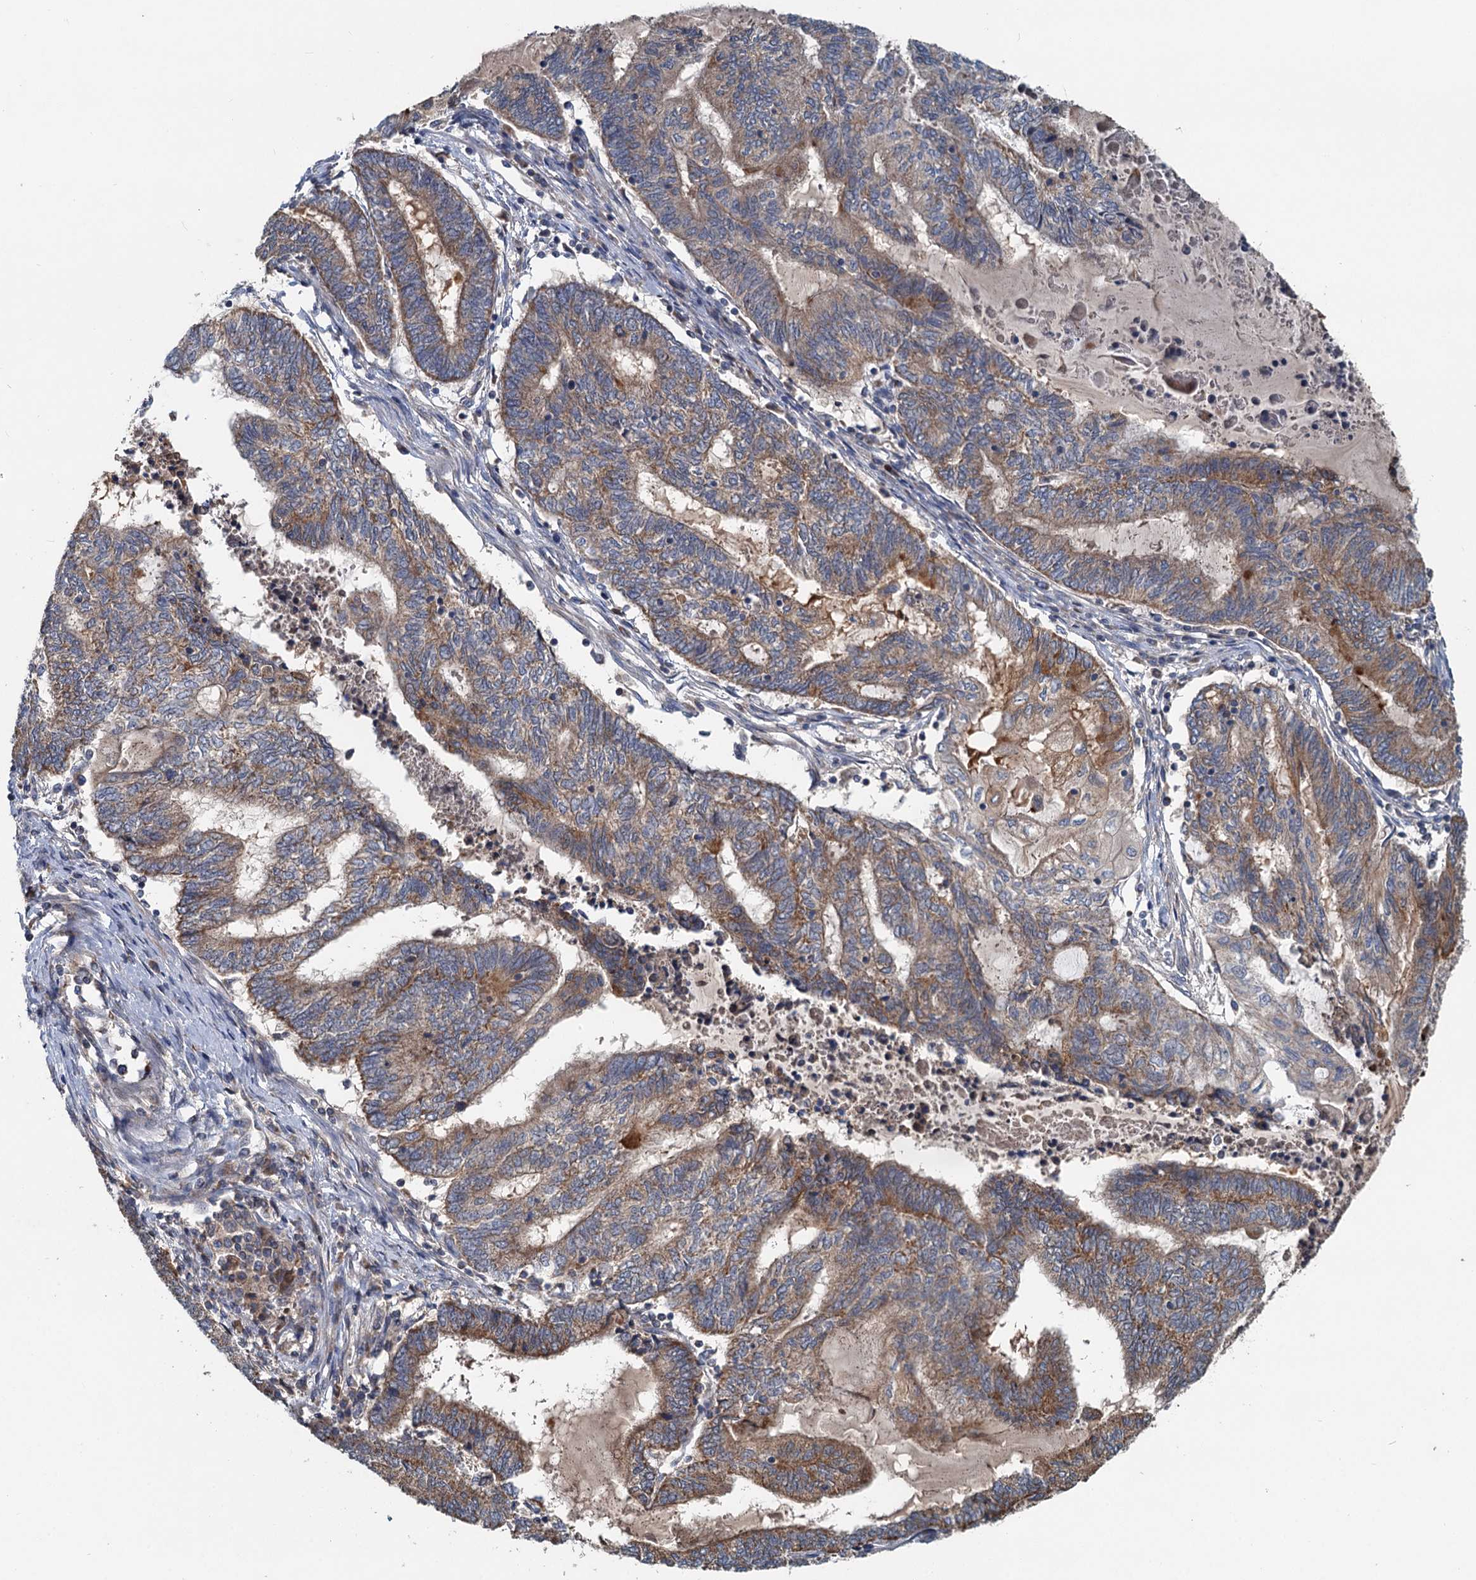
{"staining": {"intensity": "moderate", "quantity": ">75%", "location": "cytoplasmic/membranous"}, "tissue": "endometrial cancer", "cell_type": "Tumor cells", "image_type": "cancer", "snomed": [{"axis": "morphology", "description": "Adenocarcinoma, NOS"}, {"axis": "topography", "description": "Uterus"}, {"axis": "topography", "description": "Endometrium"}], "caption": "Protein positivity by IHC reveals moderate cytoplasmic/membranous staining in about >75% of tumor cells in endometrial cancer (adenocarcinoma).", "gene": "OTUB1", "patient": {"sex": "female", "age": 70}}